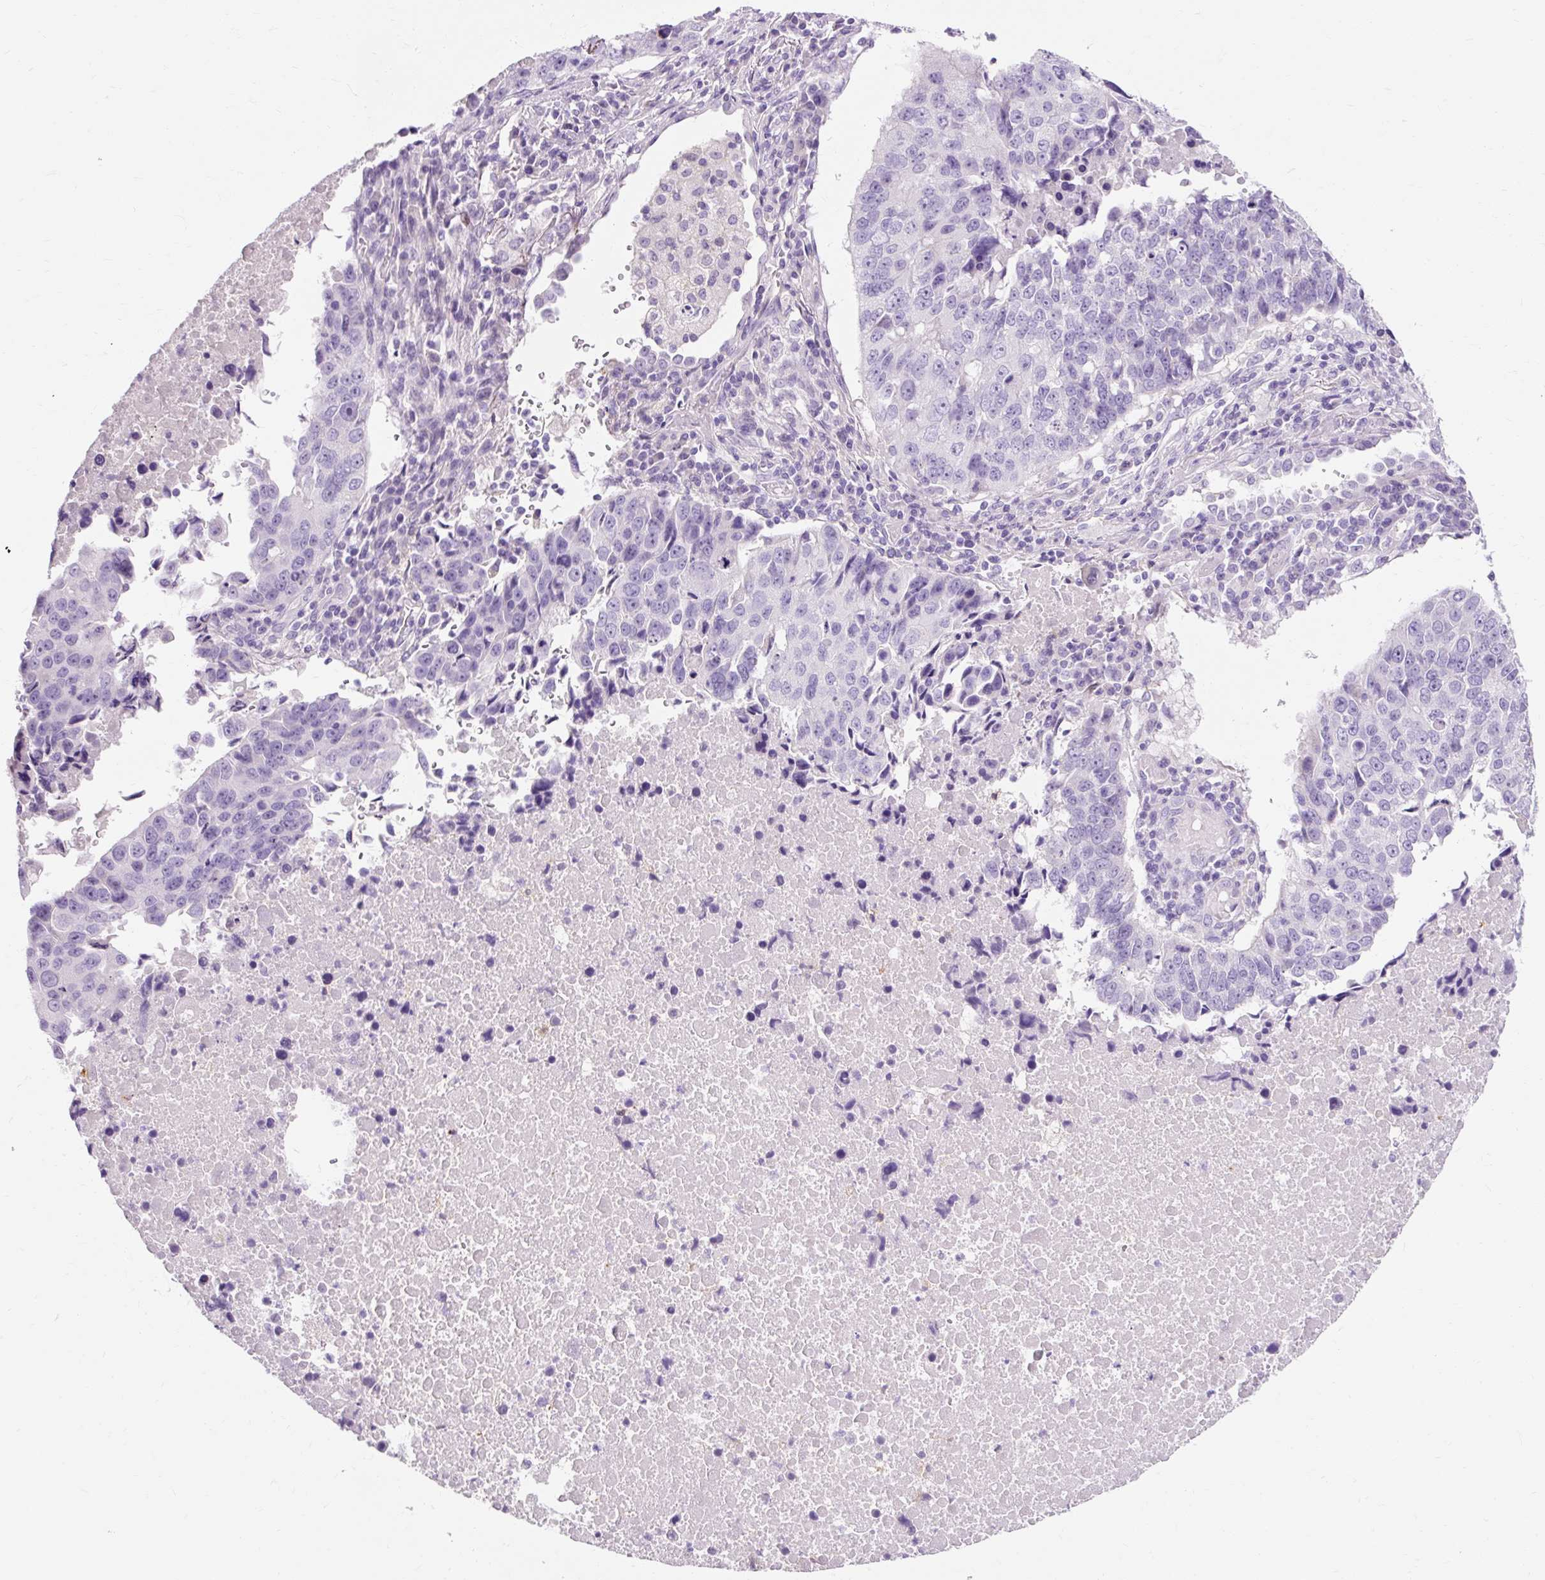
{"staining": {"intensity": "negative", "quantity": "none", "location": "none"}, "tissue": "lung cancer", "cell_type": "Tumor cells", "image_type": "cancer", "snomed": [{"axis": "morphology", "description": "Squamous cell carcinoma, NOS"}, {"axis": "topography", "description": "Lung"}], "caption": "Tumor cells are negative for protein expression in human lung squamous cell carcinoma.", "gene": "CLDN25", "patient": {"sex": "female", "age": 66}}